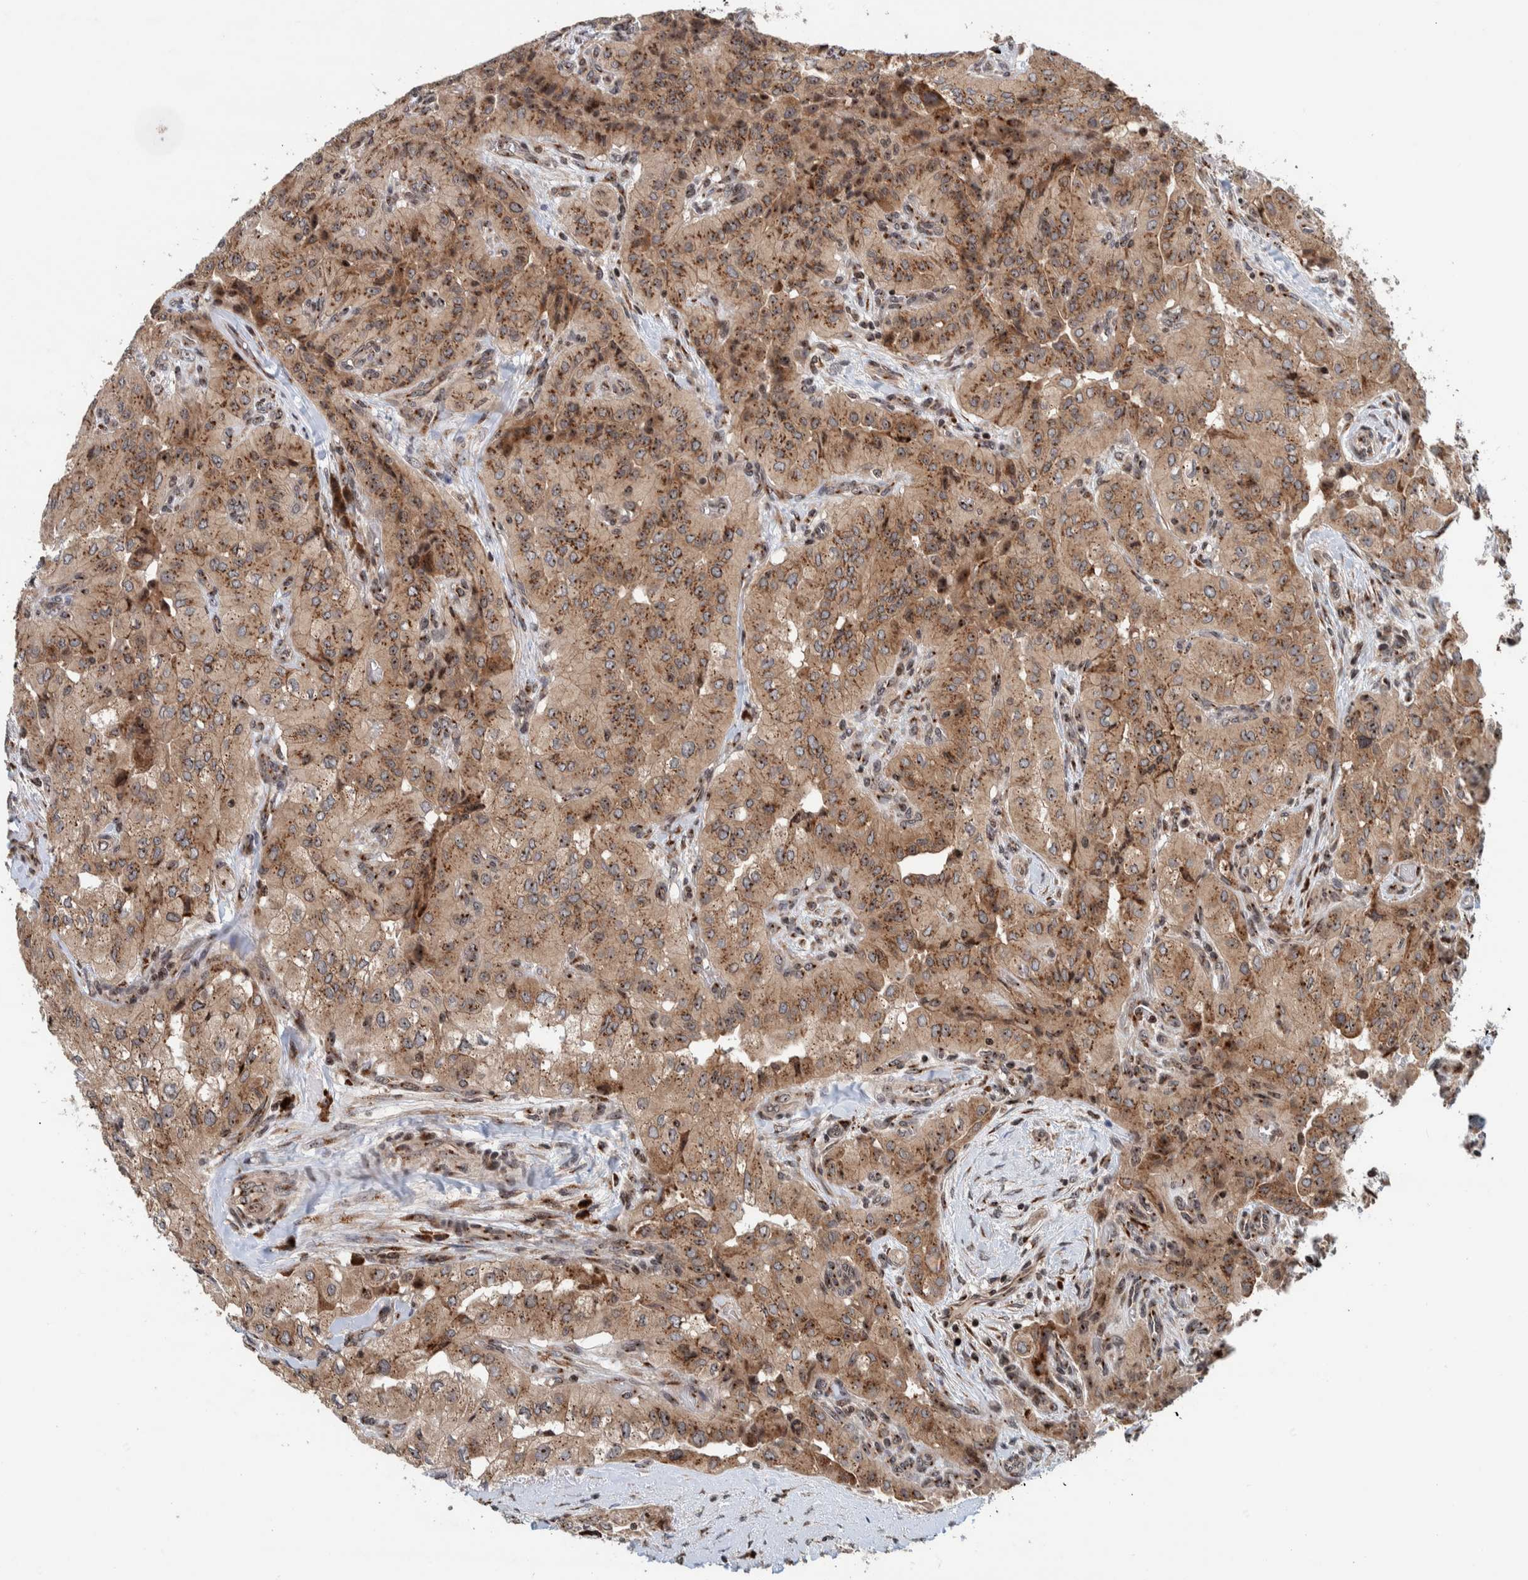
{"staining": {"intensity": "moderate", "quantity": ">75%", "location": "cytoplasmic/membranous"}, "tissue": "thyroid cancer", "cell_type": "Tumor cells", "image_type": "cancer", "snomed": [{"axis": "morphology", "description": "Papillary adenocarcinoma, NOS"}, {"axis": "topography", "description": "Thyroid gland"}], "caption": "High-power microscopy captured an immunohistochemistry (IHC) micrograph of papillary adenocarcinoma (thyroid), revealing moderate cytoplasmic/membranous staining in approximately >75% of tumor cells. (DAB (3,3'-diaminobenzidine) IHC with brightfield microscopy, high magnification).", "gene": "CCDC182", "patient": {"sex": "female", "age": 59}}